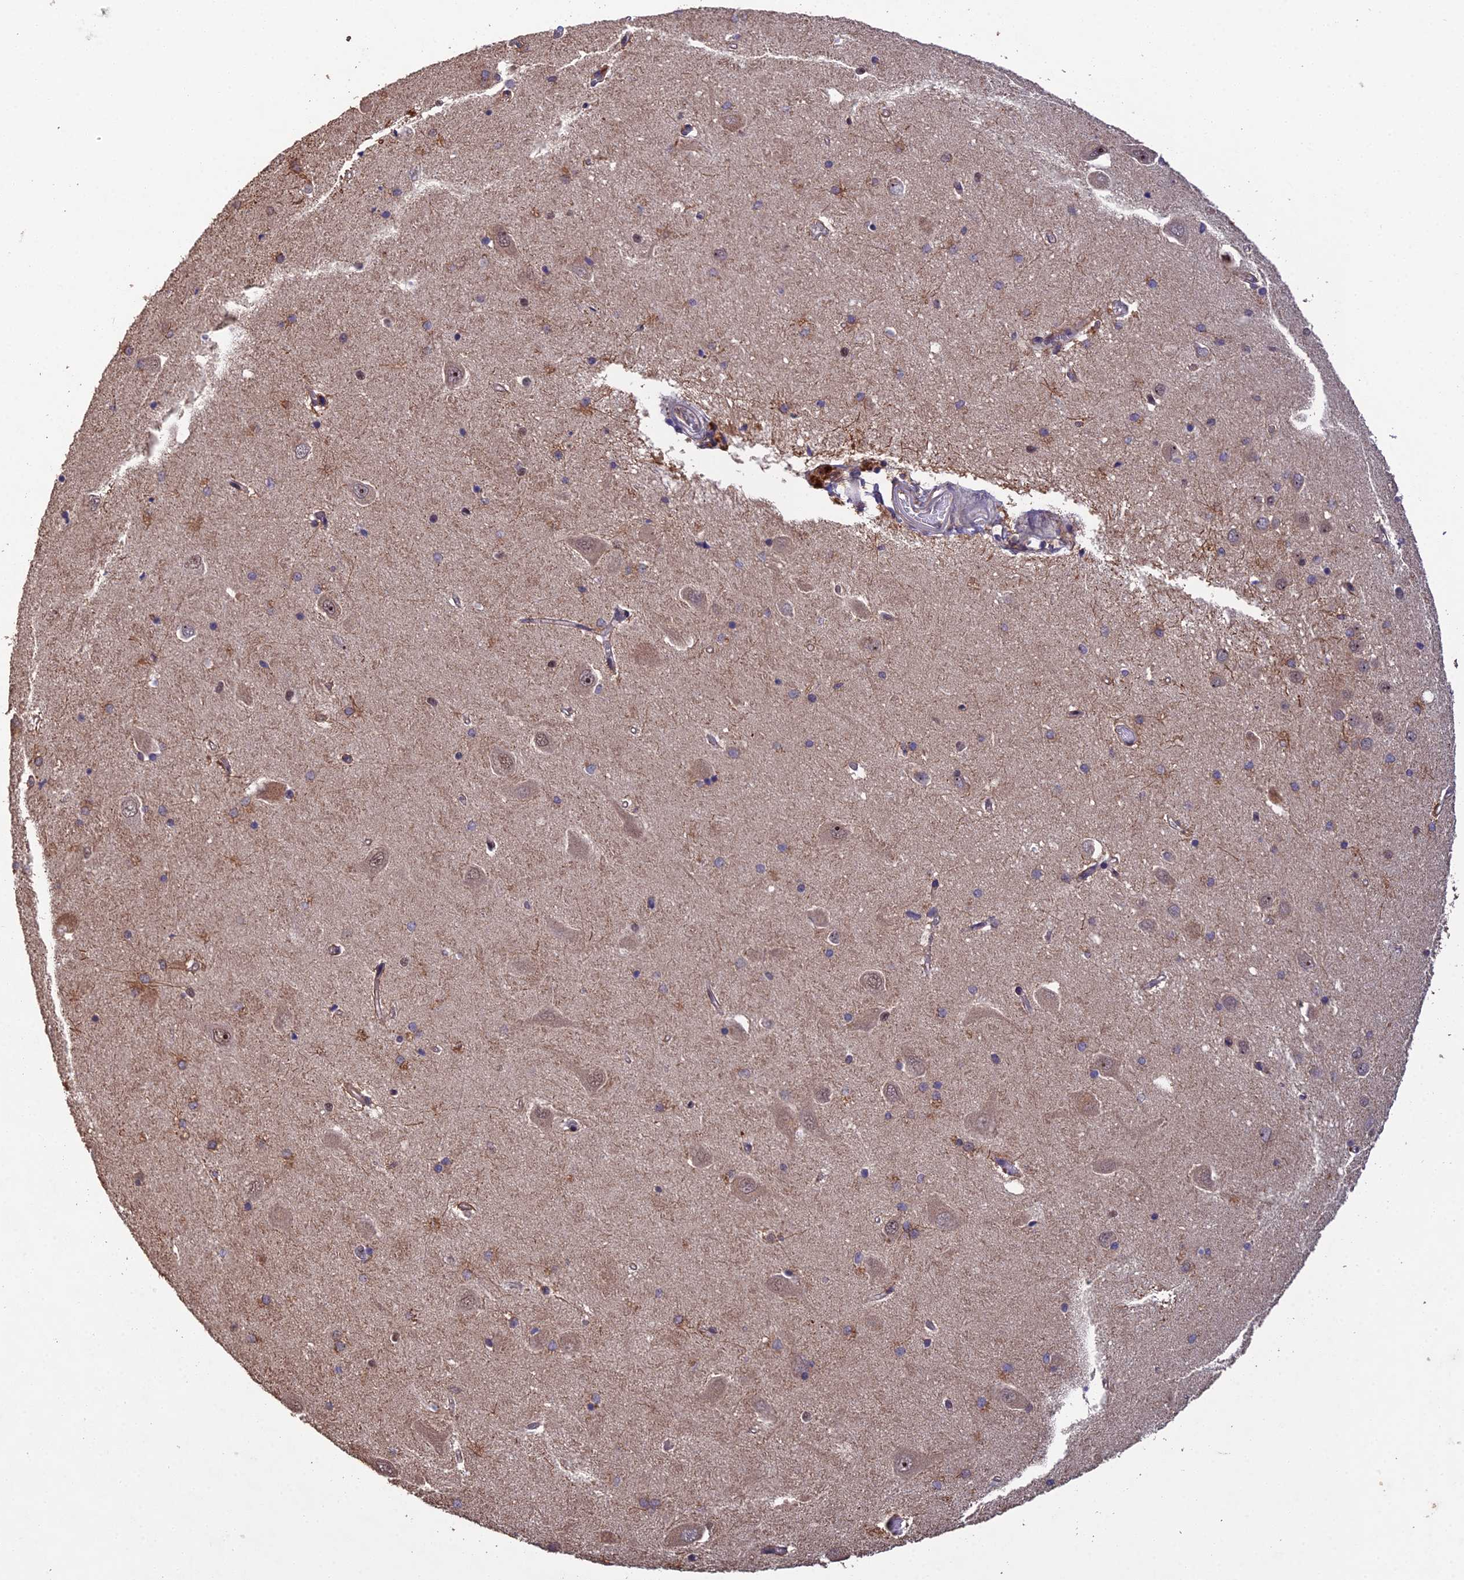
{"staining": {"intensity": "moderate", "quantity": "<25%", "location": "cytoplasmic/membranous,nuclear"}, "tissue": "hippocampus", "cell_type": "Glial cells", "image_type": "normal", "snomed": [{"axis": "morphology", "description": "Normal tissue, NOS"}, {"axis": "topography", "description": "Hippocampus"}], "caption": "This is a photomicrograph of IHC staining of unremarkable hippocampus, which shows moderate positivity in the cytoplasmic/membranous,nuclear of glial cells.", "gene": "RALGAPA2", "patient": {"sex": "male", "age": 45}}